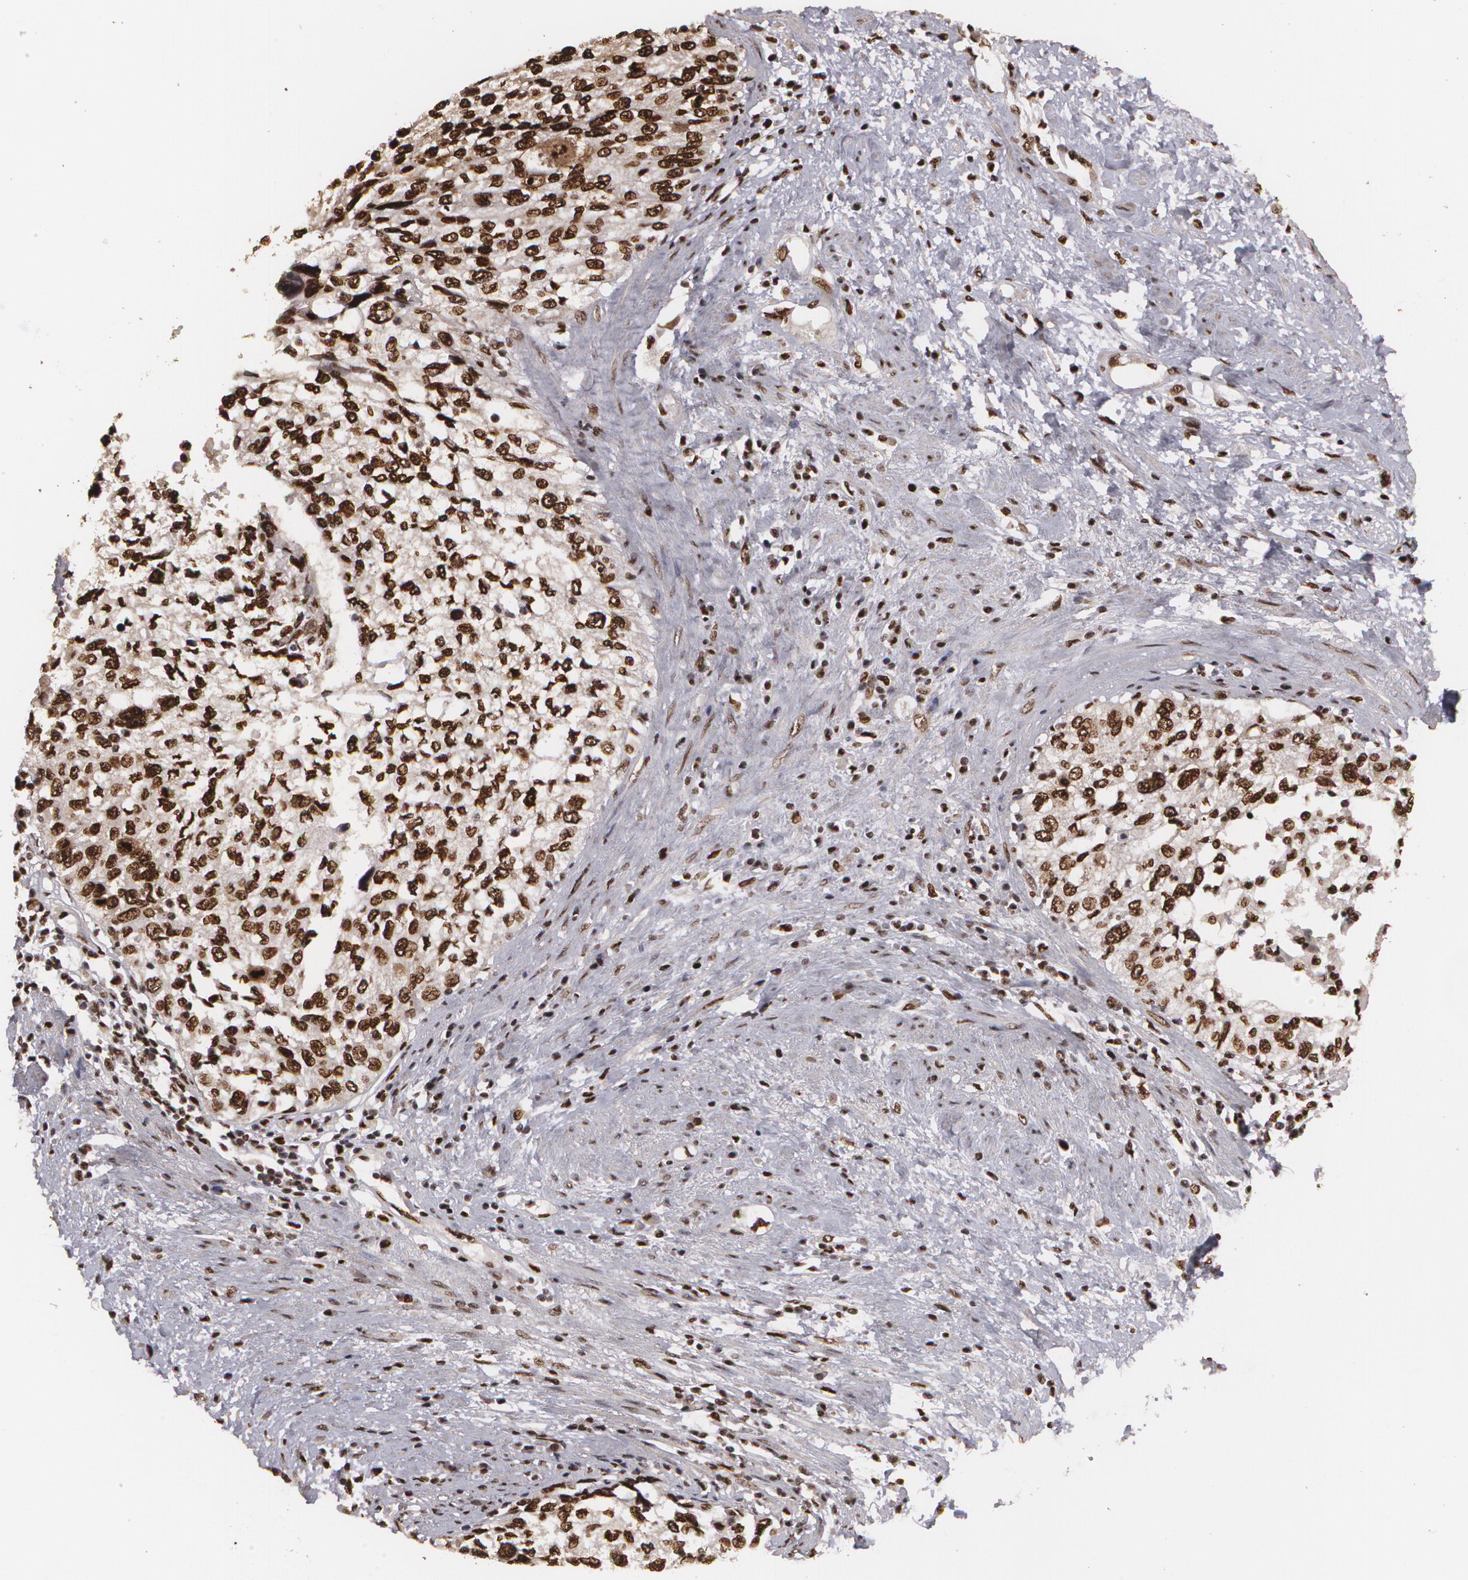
{"staining": {"intensity": "strong", "quantity": ">75%", "location": "cytoplasmic/membranous,nuclear"}, "tissue": "cervical cancer", "cell_type": "Tumor cells", "image_type": "cancer", "snomed": [{"axis": "morphology", "description": "Squamous cell carcinoma, NOS"}, {"axis": "topography", "description": "Cervix"}], "caption": "About >75% of tumor cells in squamous cell carcinoma (cervical) display strong cytoplasmic/membranous and nuclear protein positivity as visualized by brown immunohistochemical staining.", "gene": "RCOR1", "patient": {"sex": "female", "age": 57}}